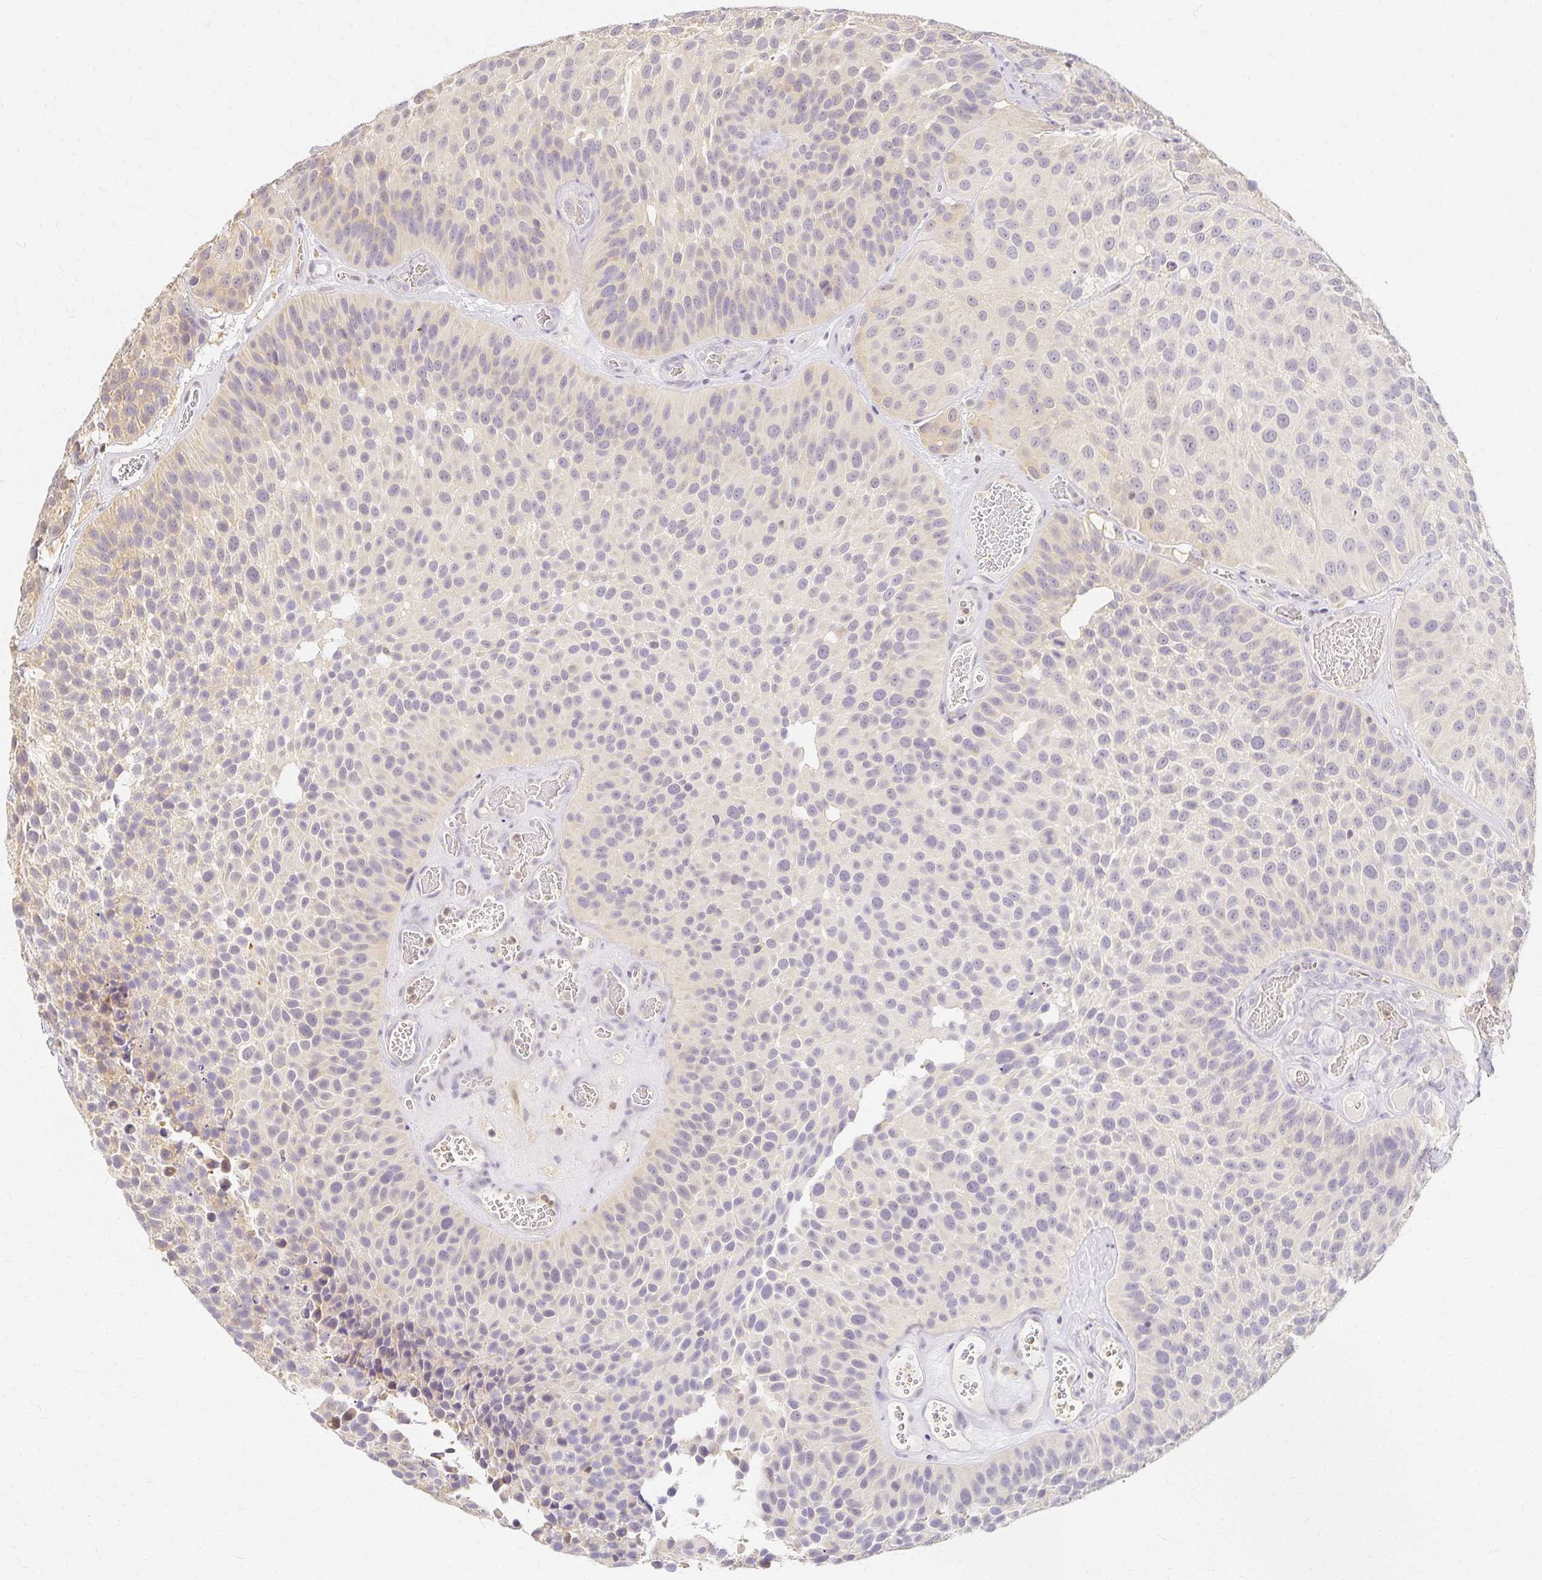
{"staining": {"intensity": "negative", "quantity": "none", "location": "none"}, "tissue": "urothelial cancer", "cell_type": "Tumor cells", "image_type": "cancer", "snomed": [{"axis": "morphology", "description": "Urothelial carcinoma, Low grade"}, {"axis": "topography", "description": "Urinary bladder"}], "caption": "Urothelial carcinoma (low-grade) was stained to show a protein in brown. There is no significant expression in tumor cells.", "gene": "AZGP1", "patient": {"sex": "male", "age": 76}}